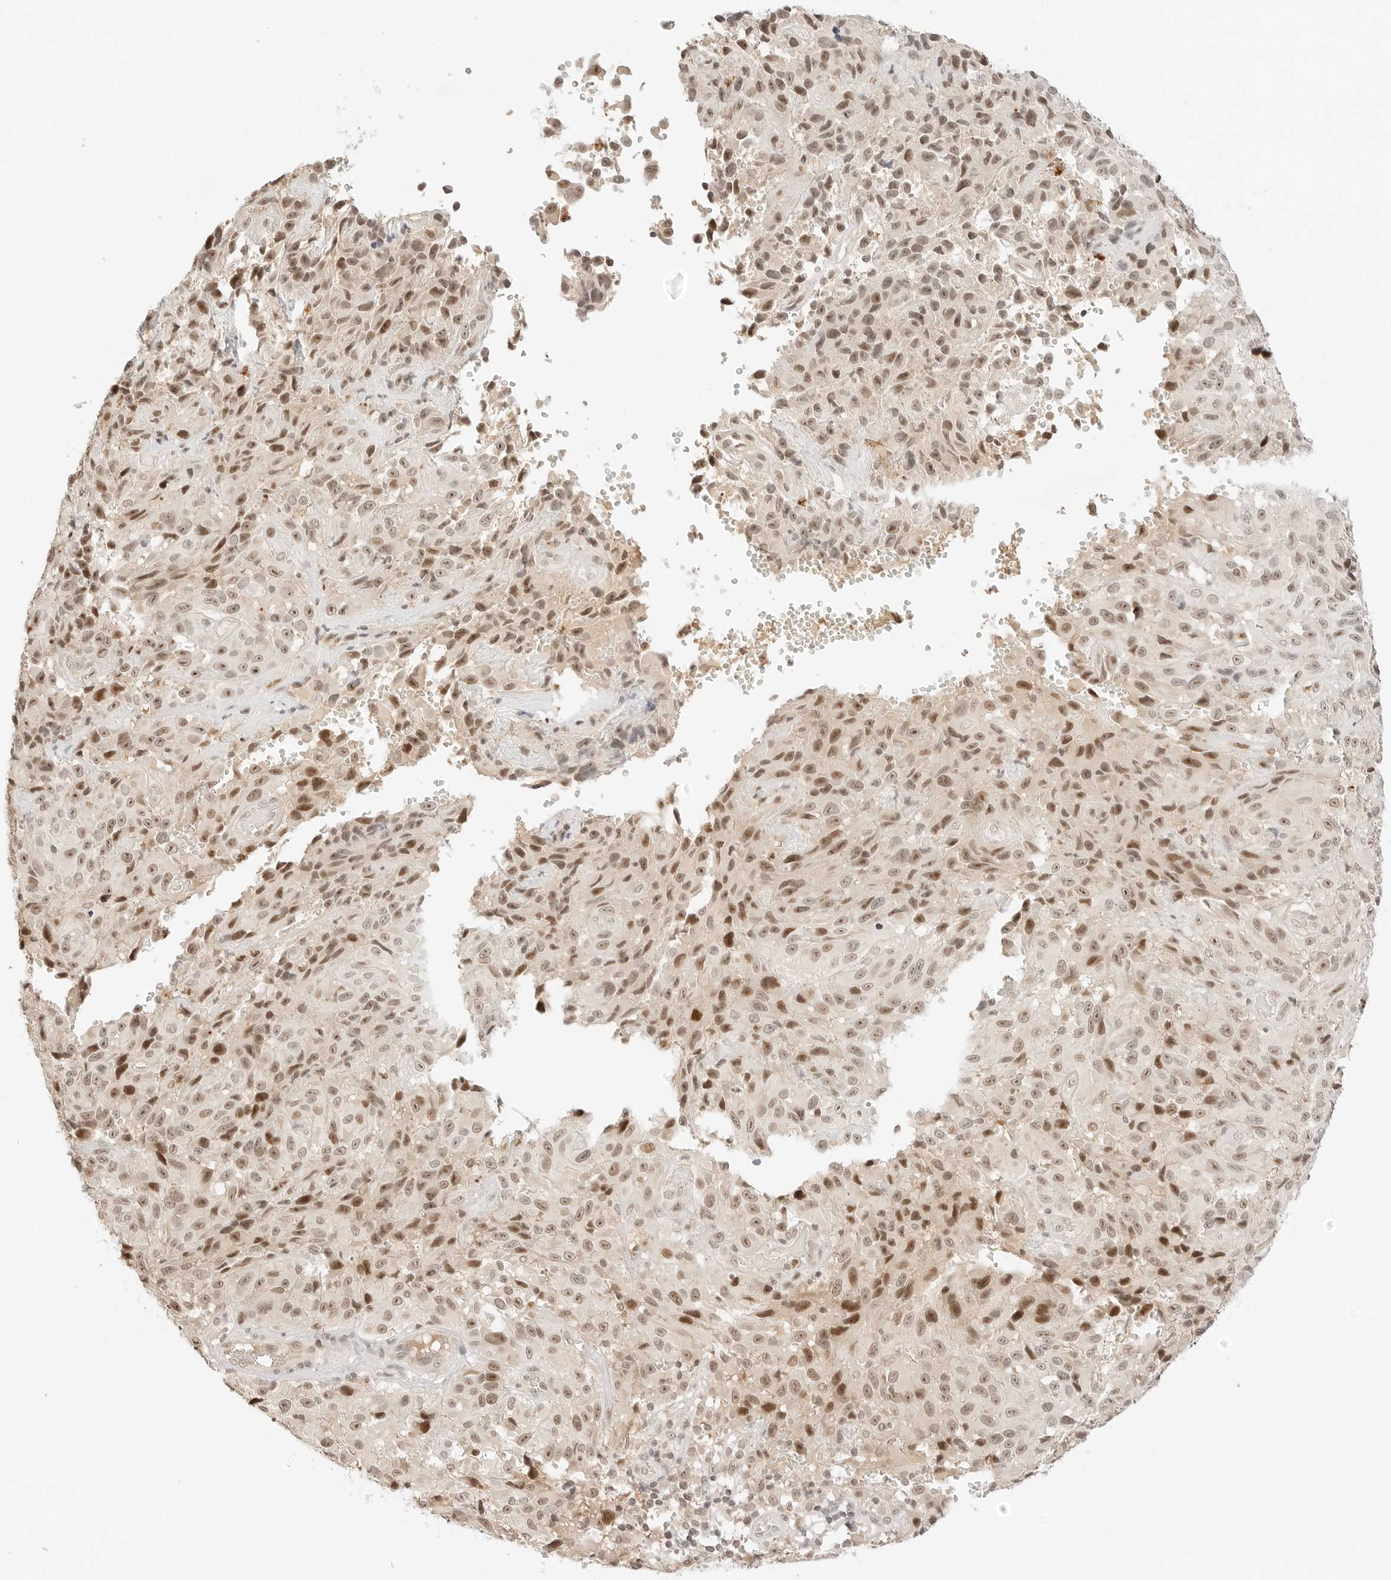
{"staining": {"intensity": "moderate", "quantity": ">75%", "location": "nuclear"}, "tissue": "melanoma", "cell_type": "Tumor cells", "image_type": "cancer", "snomed": [{"axis": "morphology", "description": "Malignant melanoma, NOS"}, {"axis": "topography", "description": "Skin"}], "caption": "A brown stain highlights moderate nuclear staining of a protein in human malignant melanoma tumor cells. The staining is performed using DAB (3,3'-diaminobenzidine) brown chromogen to label protein expression. The nuclei are counter-stained blue using hematoxylin.", "gene": "RPS6KL1", "patient": {"sex": "male", "age": 66}}